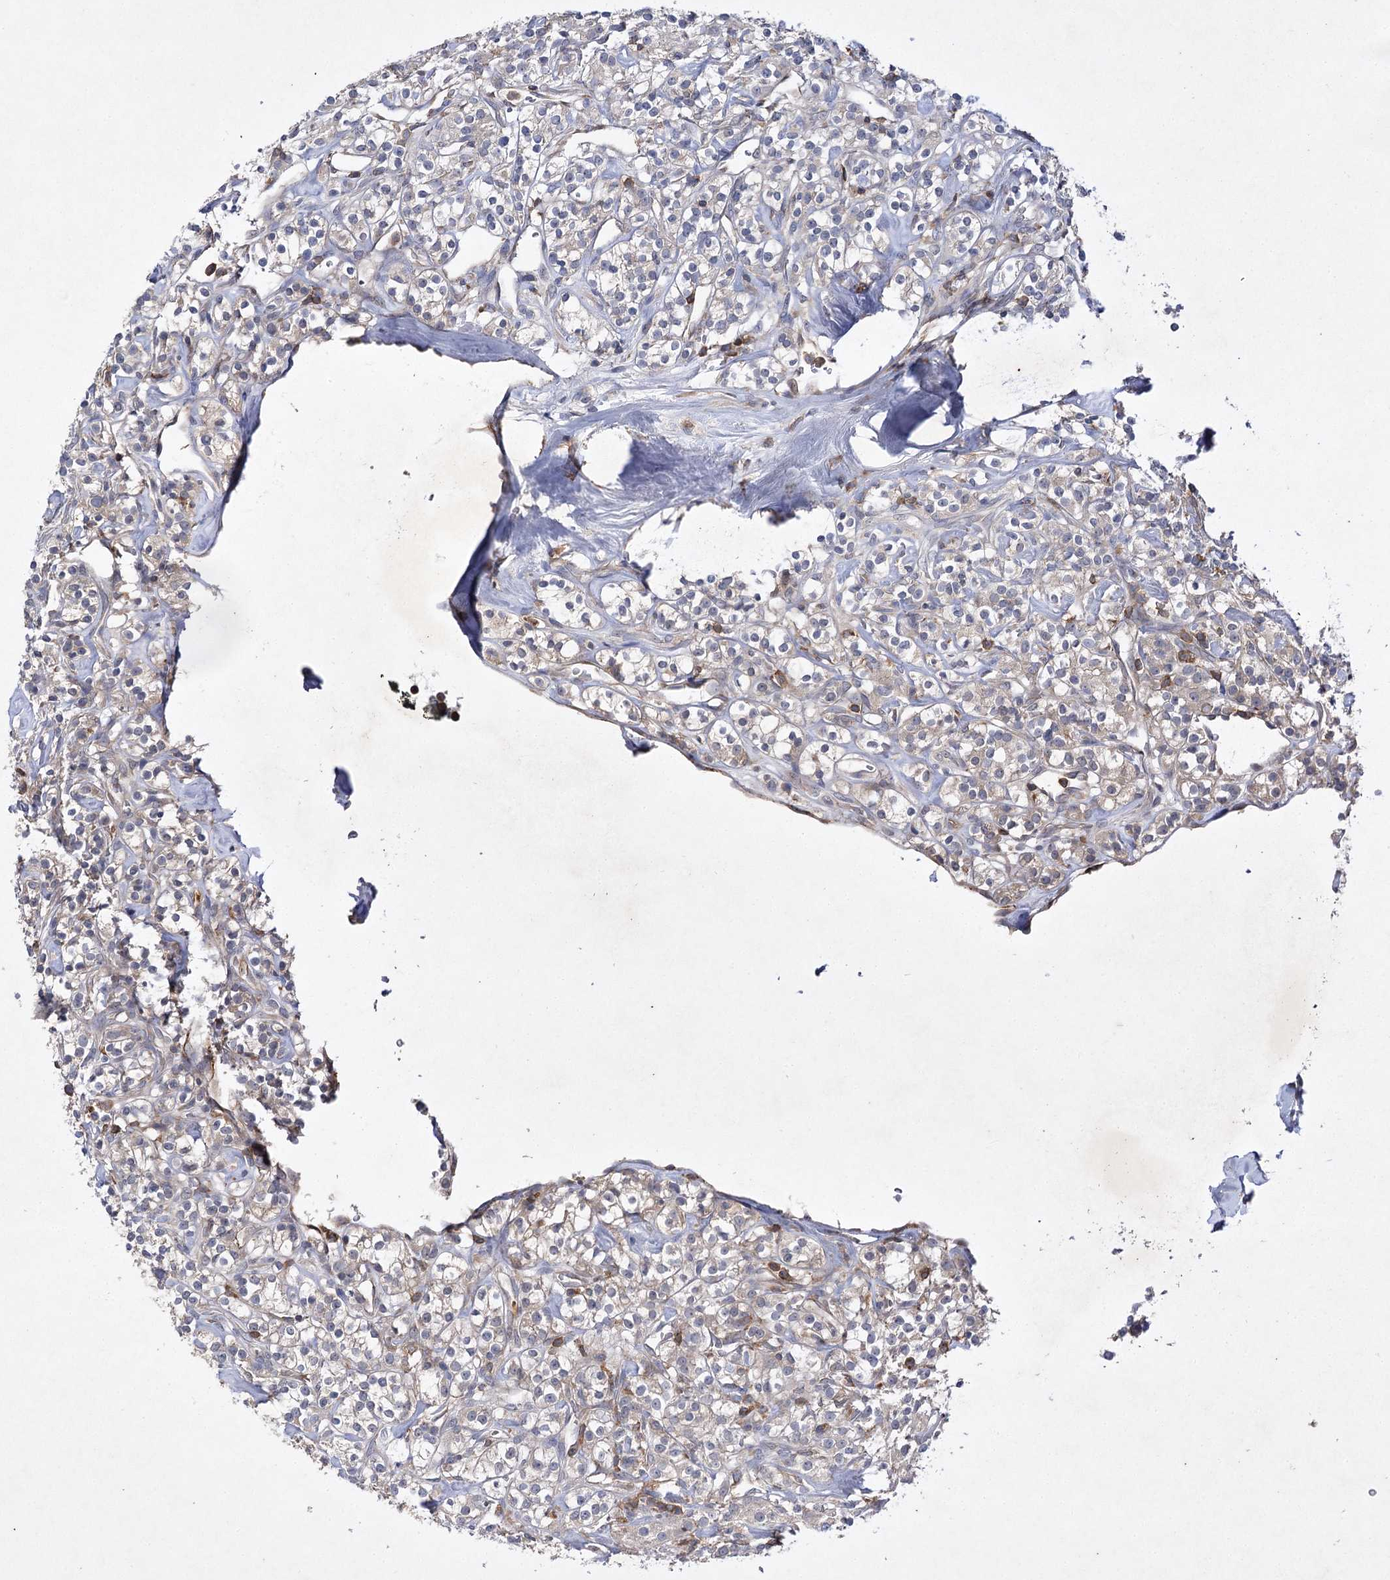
{"staining": {"intensity": "weak", "quantity": "<25%", "location": "cytoplasmic/membranous"}, "tissue": "renal cancer", "cell_type": "Tumor cells", "image_type": "cancer", "snomed": [{"axis": "morphology", "description": "Adenocarcinoma, NOS"}, {"axis": "topography", "description": "Kidney"}], "caption": "Tumor cells are negative for protein expression in human renal cancer.", "gene": "BCR", "patient": {"sex": "male", "age": 77}}